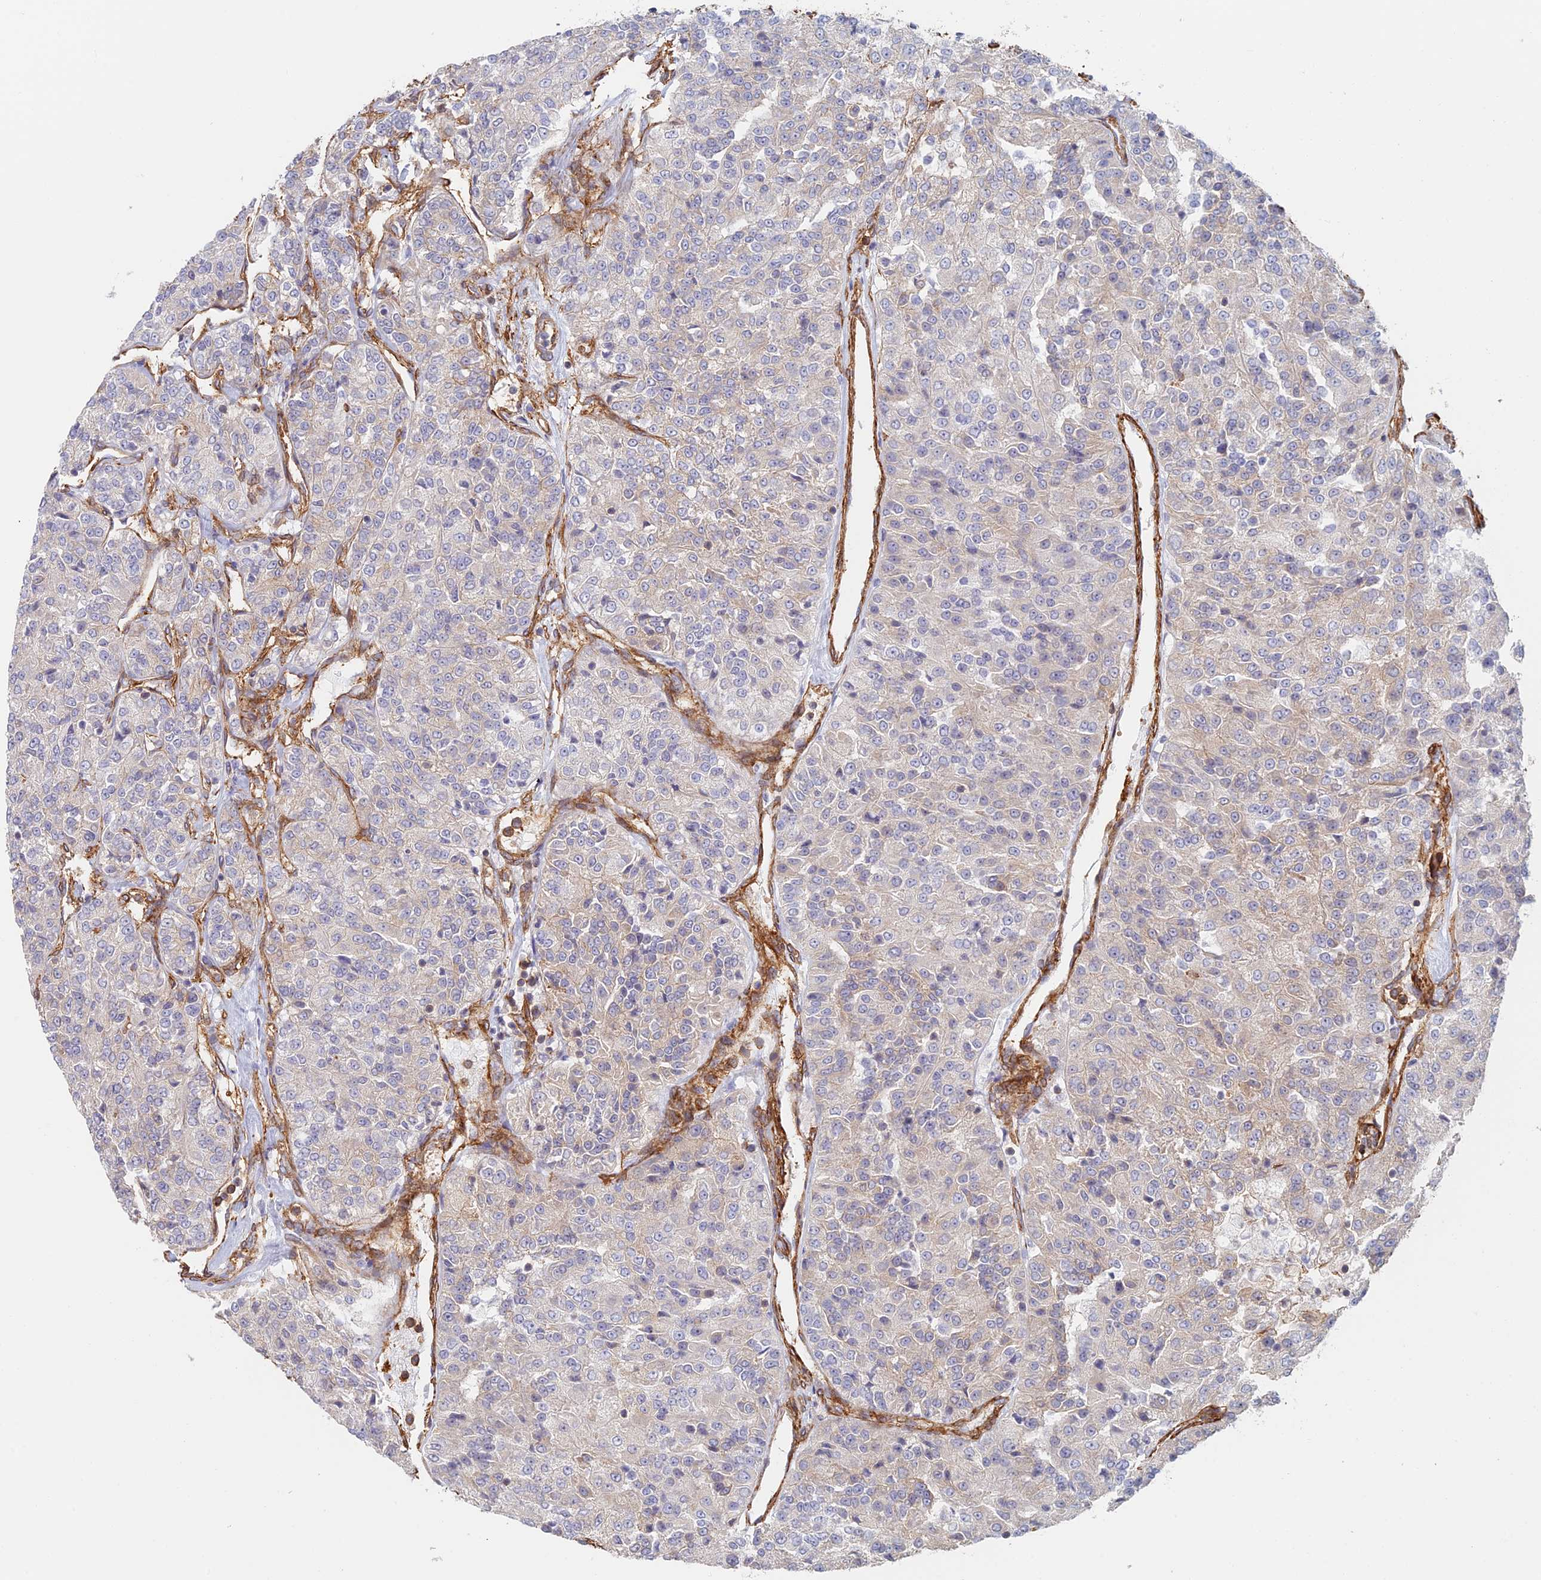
{"staining": {"intensity": "weak", "quantity": "<25%", "location": "cytoplasmic/membranous"}, "tissue": "renal cancer", "cell_type": "Tumor cells", "image_type": "cancer", "snomed": [{"axis": "morphology", "description": "Adenocarcinoma, NOS"}, {"axis": "topography", "description": "Kidney"}], "caption": "Renal cancer stained for a protein using immunohistochemistry (IHC) shows no positivity tumor cells.", "gene": "PAK4", "patient": {"sex": "female", "age": 63}}